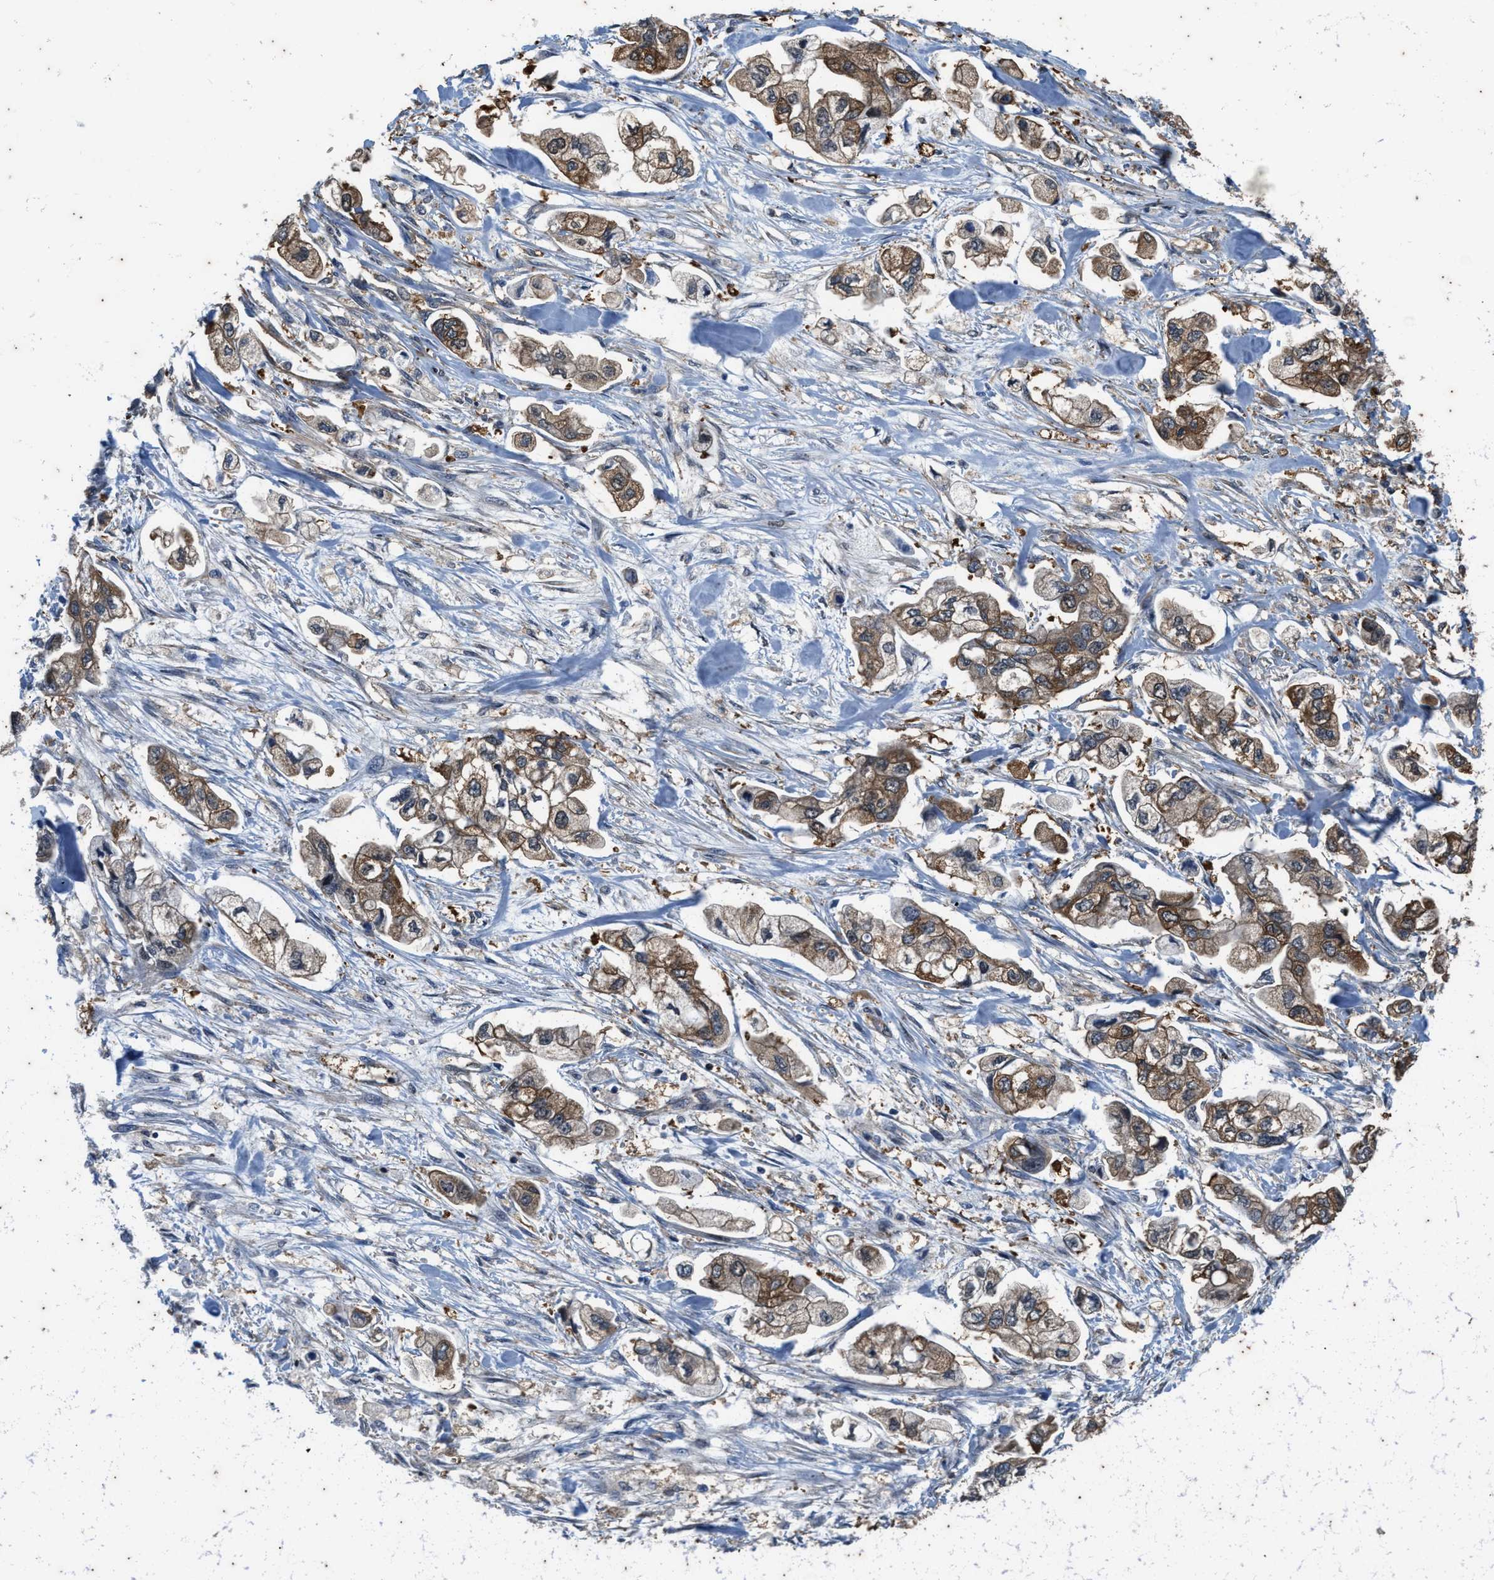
{"staining": {"intensity": "moderate", "quantity": ">75%", "location": "cytoplasmic/membranous"}, "tissue": "stomach cancer", "cell_type": "Tumor cells", "image_type": "cancer", "snomed": [{"axis": "morphology", "description": "Normal tissue, NOS"}, {"axis": "morphology", "description": "Adenocarcinoma, NOS"}, {"axis": "topography", "description": "Stomach"}], "caption": "Moderate cytoplasmic/membranous positivity for a protein is appreciated in approximately >75% of tumor cells of stomach cancer using IHC.", "gene": "COX19", "patient": {"sex": "male", "age": 62}}